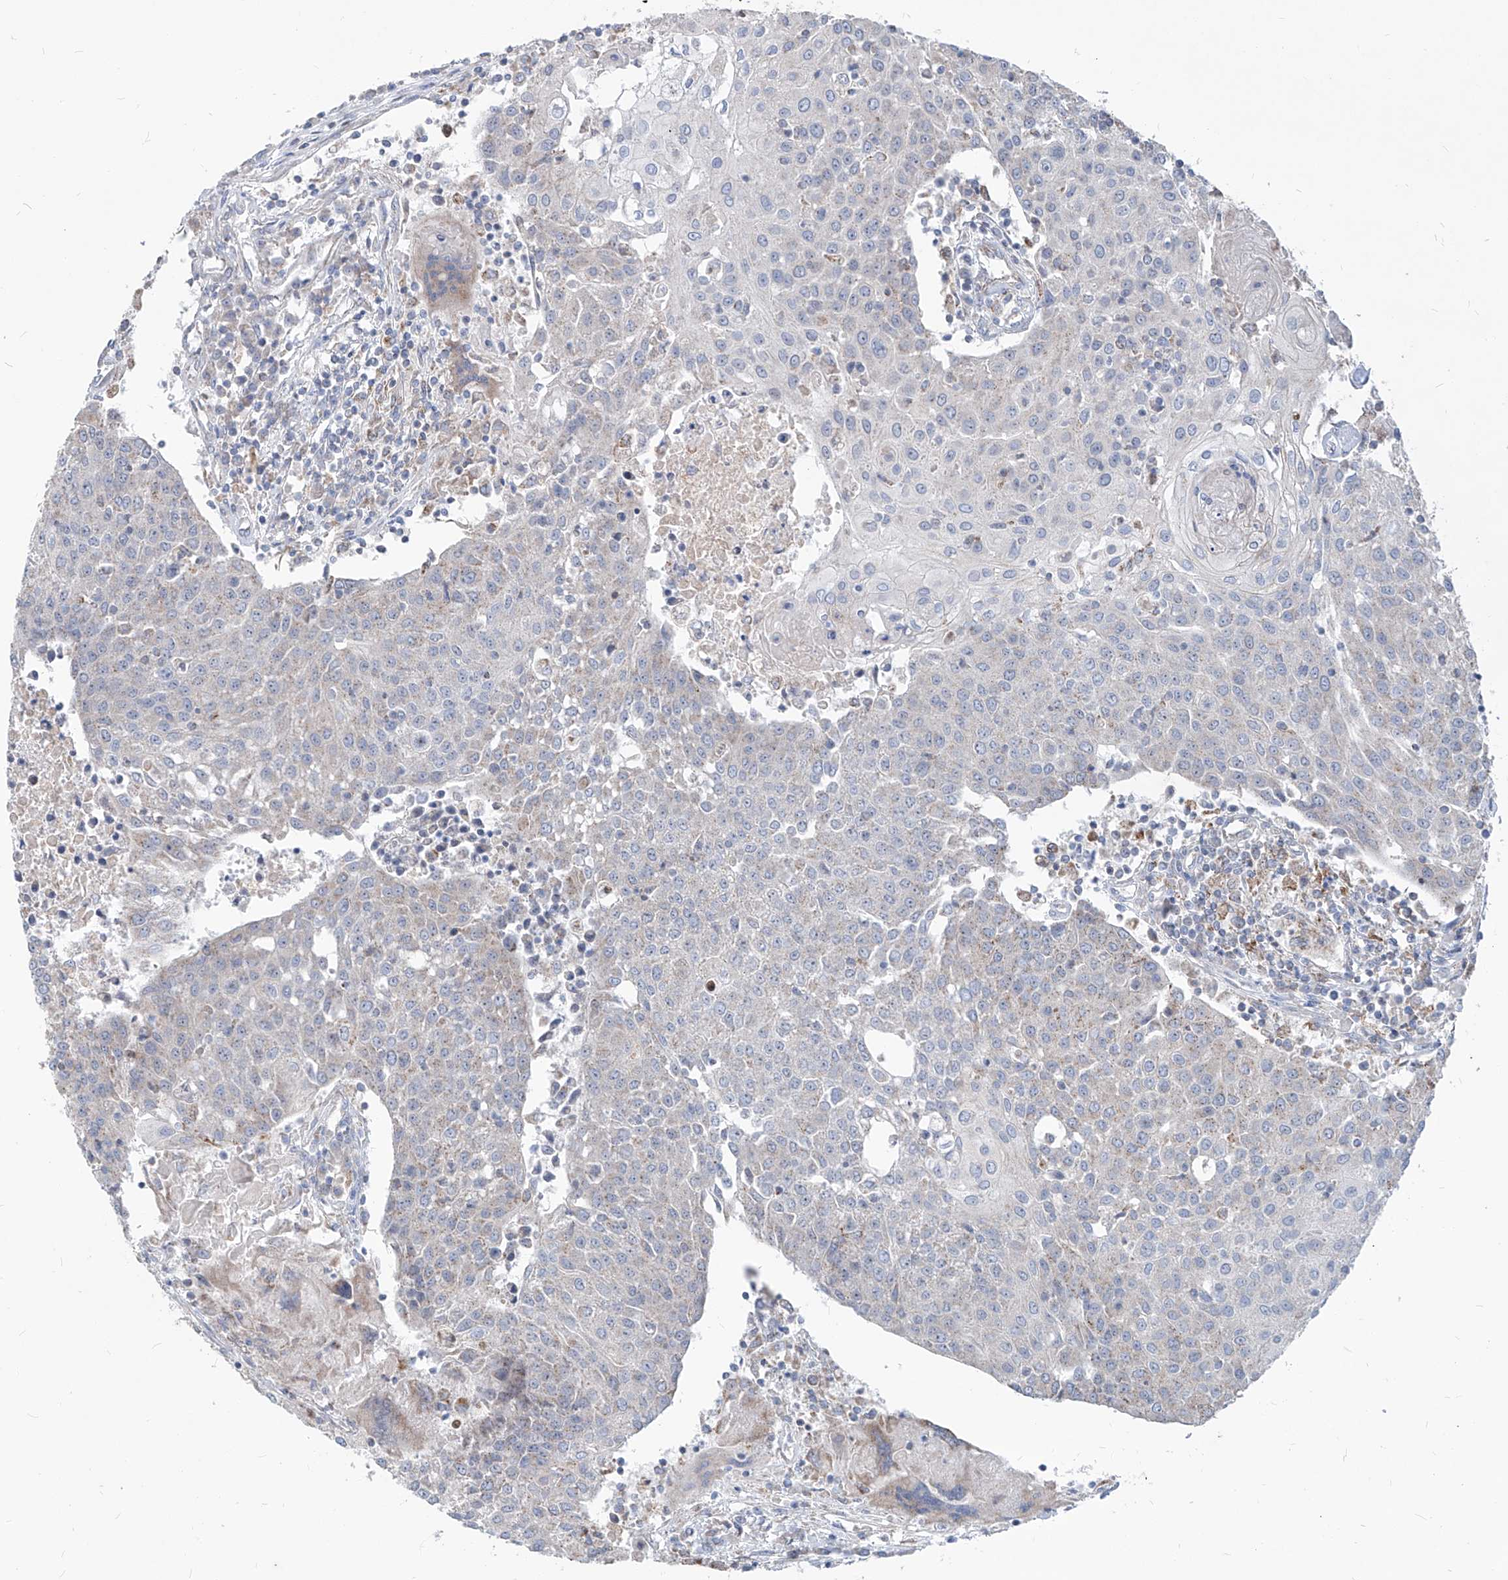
{"staining": {"intensity": "negative", "quantity": "none", "location": "none"}, "tissue": "urothelial cancer", "cell_type": "Tumor cells", "image_type": "cancer", "snomed": [{"axis": "morphology", "description": "Urothelial carcinoma, High grade"}, {"axis": "topography", "description": "Urinary bladder"}], "caption": "The photomicrograph reveals no staining of tumor cells in urothelial cancer.", "gene": "AGPS", "patient": {"sex": "female", "age": 85}}